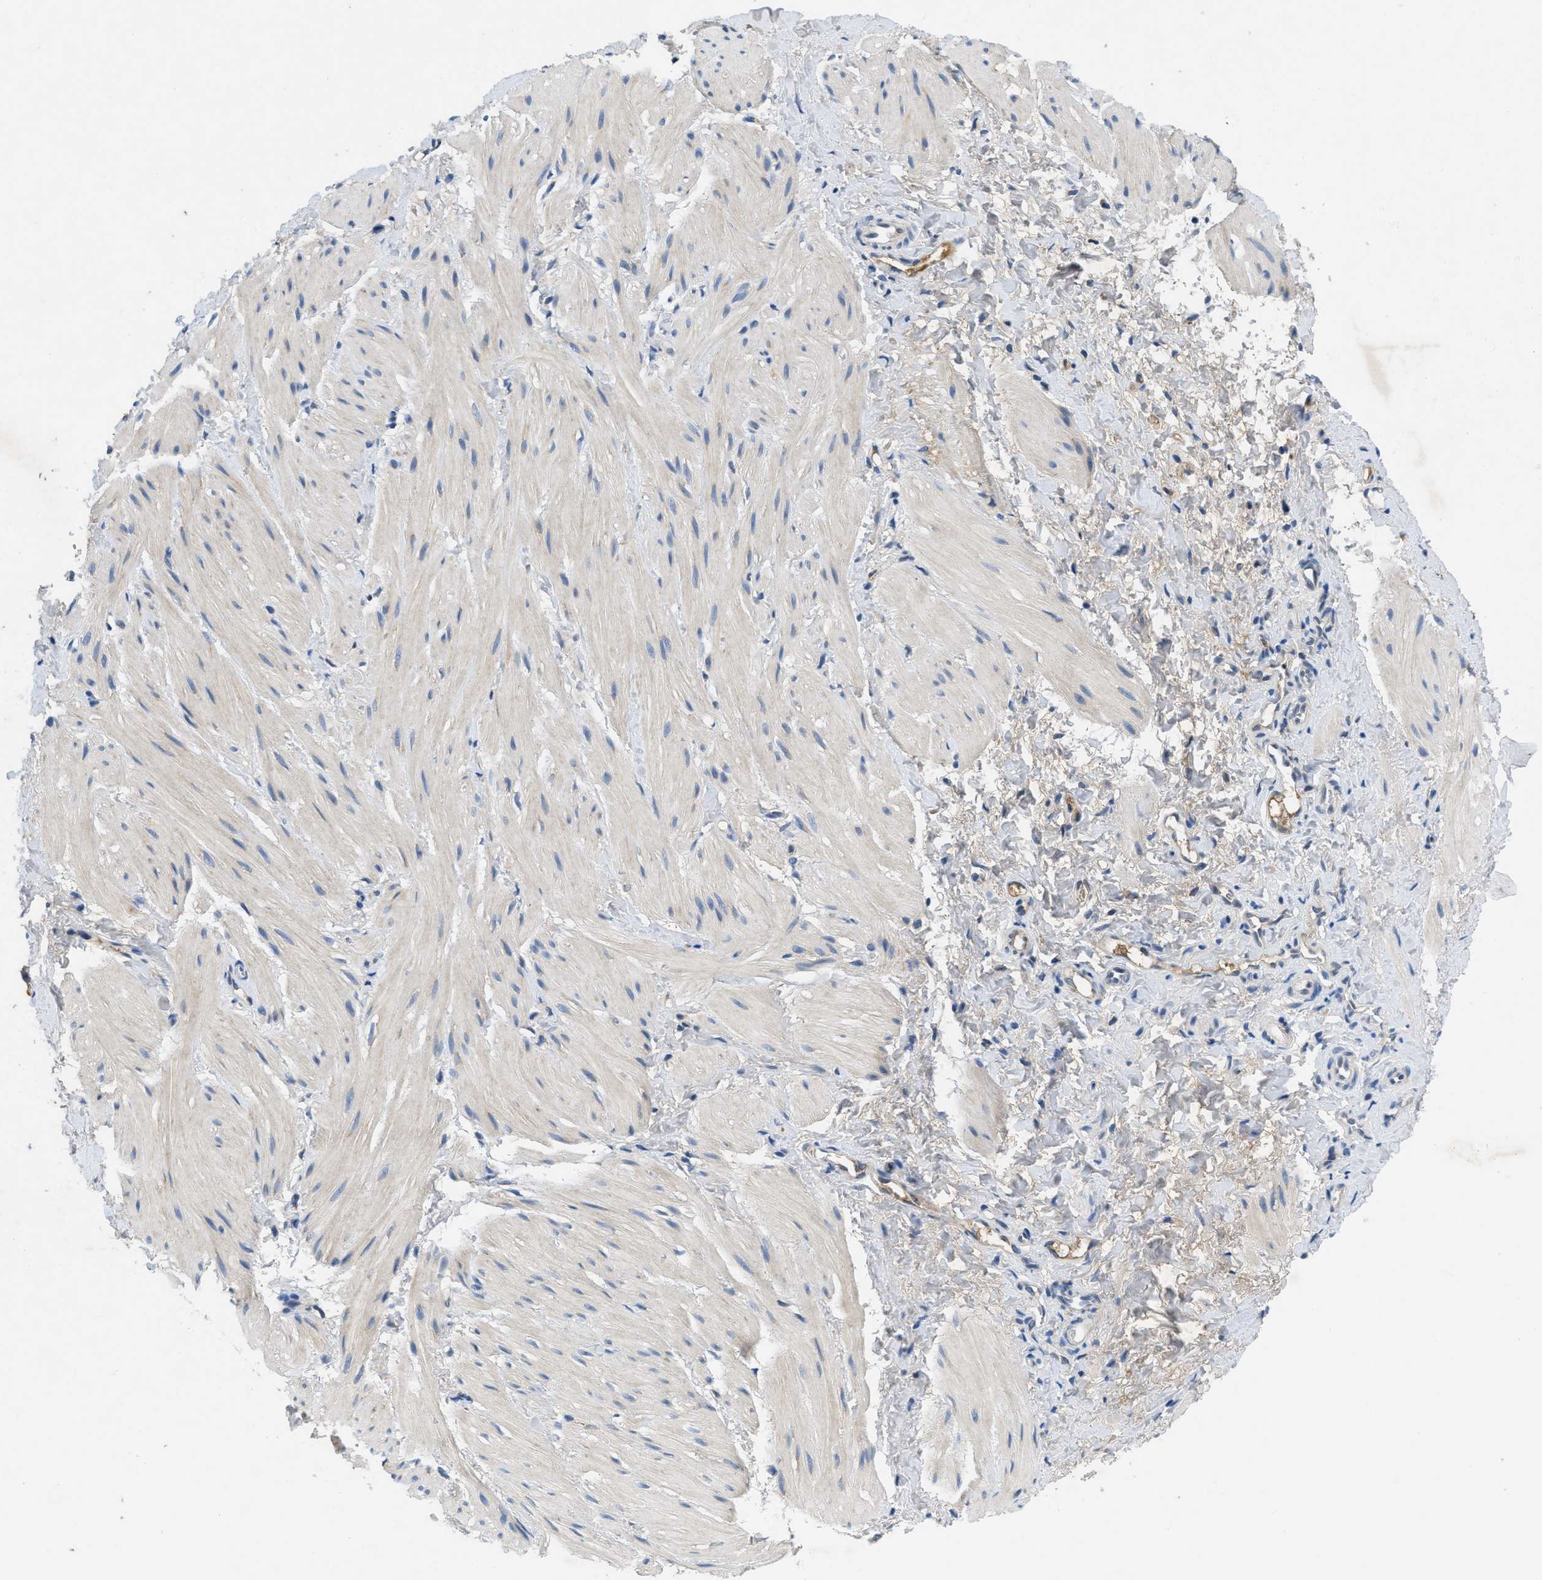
{"staining": {"intensity": "negative", "quantity": "none", "location": "none"}, "tissue": "smooth muscle", "cell_type": "Smooth muscle cells", "image_type": "normal", "snomed": [{"axis": "morphology", "description": "Normal tissue, NOS"}, {"axis": "topography", "description": "Smooth muscle"}], "caption": "Smooth muscle stained for a protein using immunohistochemistry reveals no expression smooth muscle cells.", "gene": "PNKD", "patient": {"sex": "male", "age": 16}}